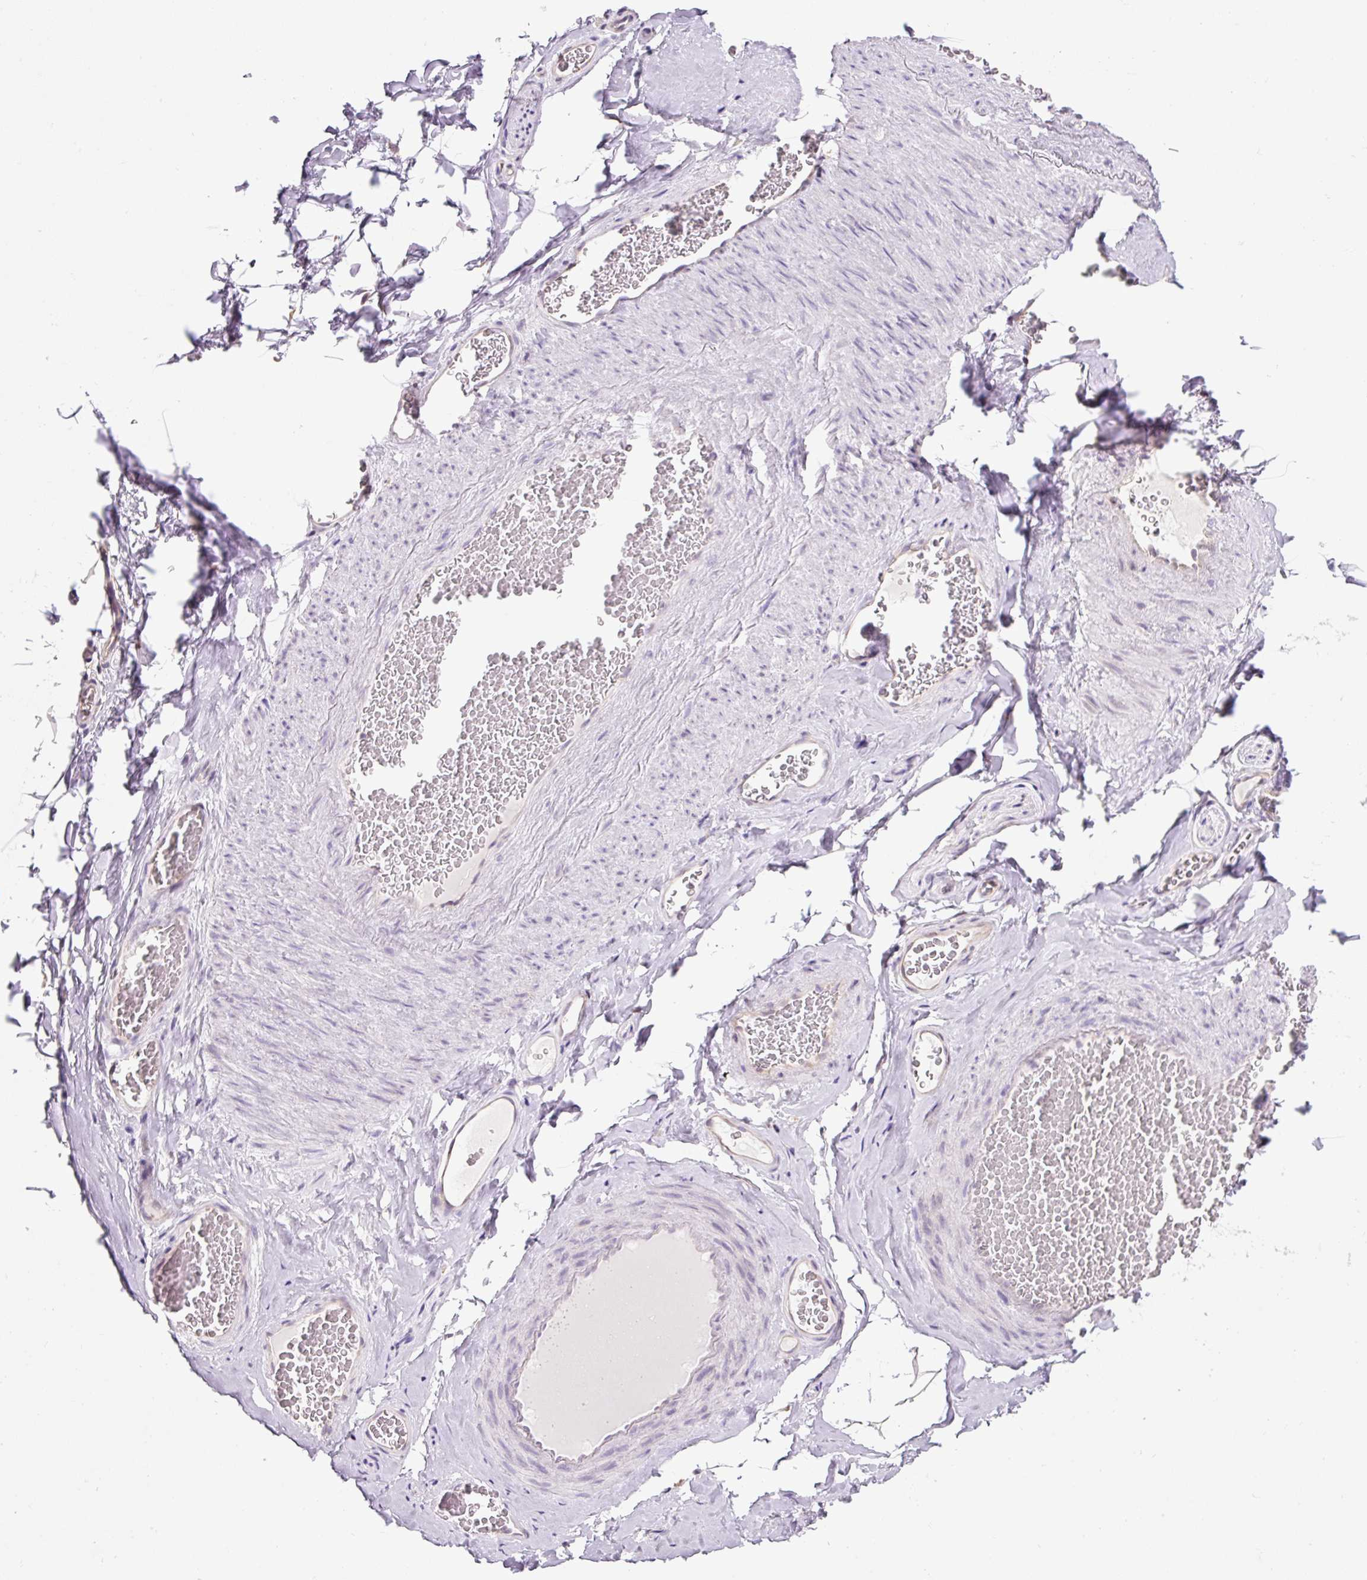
{"staining": {"intensity": "negative", "quantity": "none", "location": "none"}, "tissue": "adipose tissue", "cell_type": "Adipocytes", "image_type": "normal", "snomed": [{"axis": "morphology", "description": "Normal tissue, NOS"}, {"axis": "topography", "description": "Vascular tissue"}, {"axis": "topography", "description": "Peripheral nerve tissue"}], "caption": "Protein analysis of normal adipose tissue shows no significant staining in adipocytes. The staining was performed using DAB to visualize the protein expression in brown, while the nuclei were stained in blue with hematoxylin (Magnification: 20x).", "gene": "RPL41", "patient": {"sex": "male", "age": 41}}